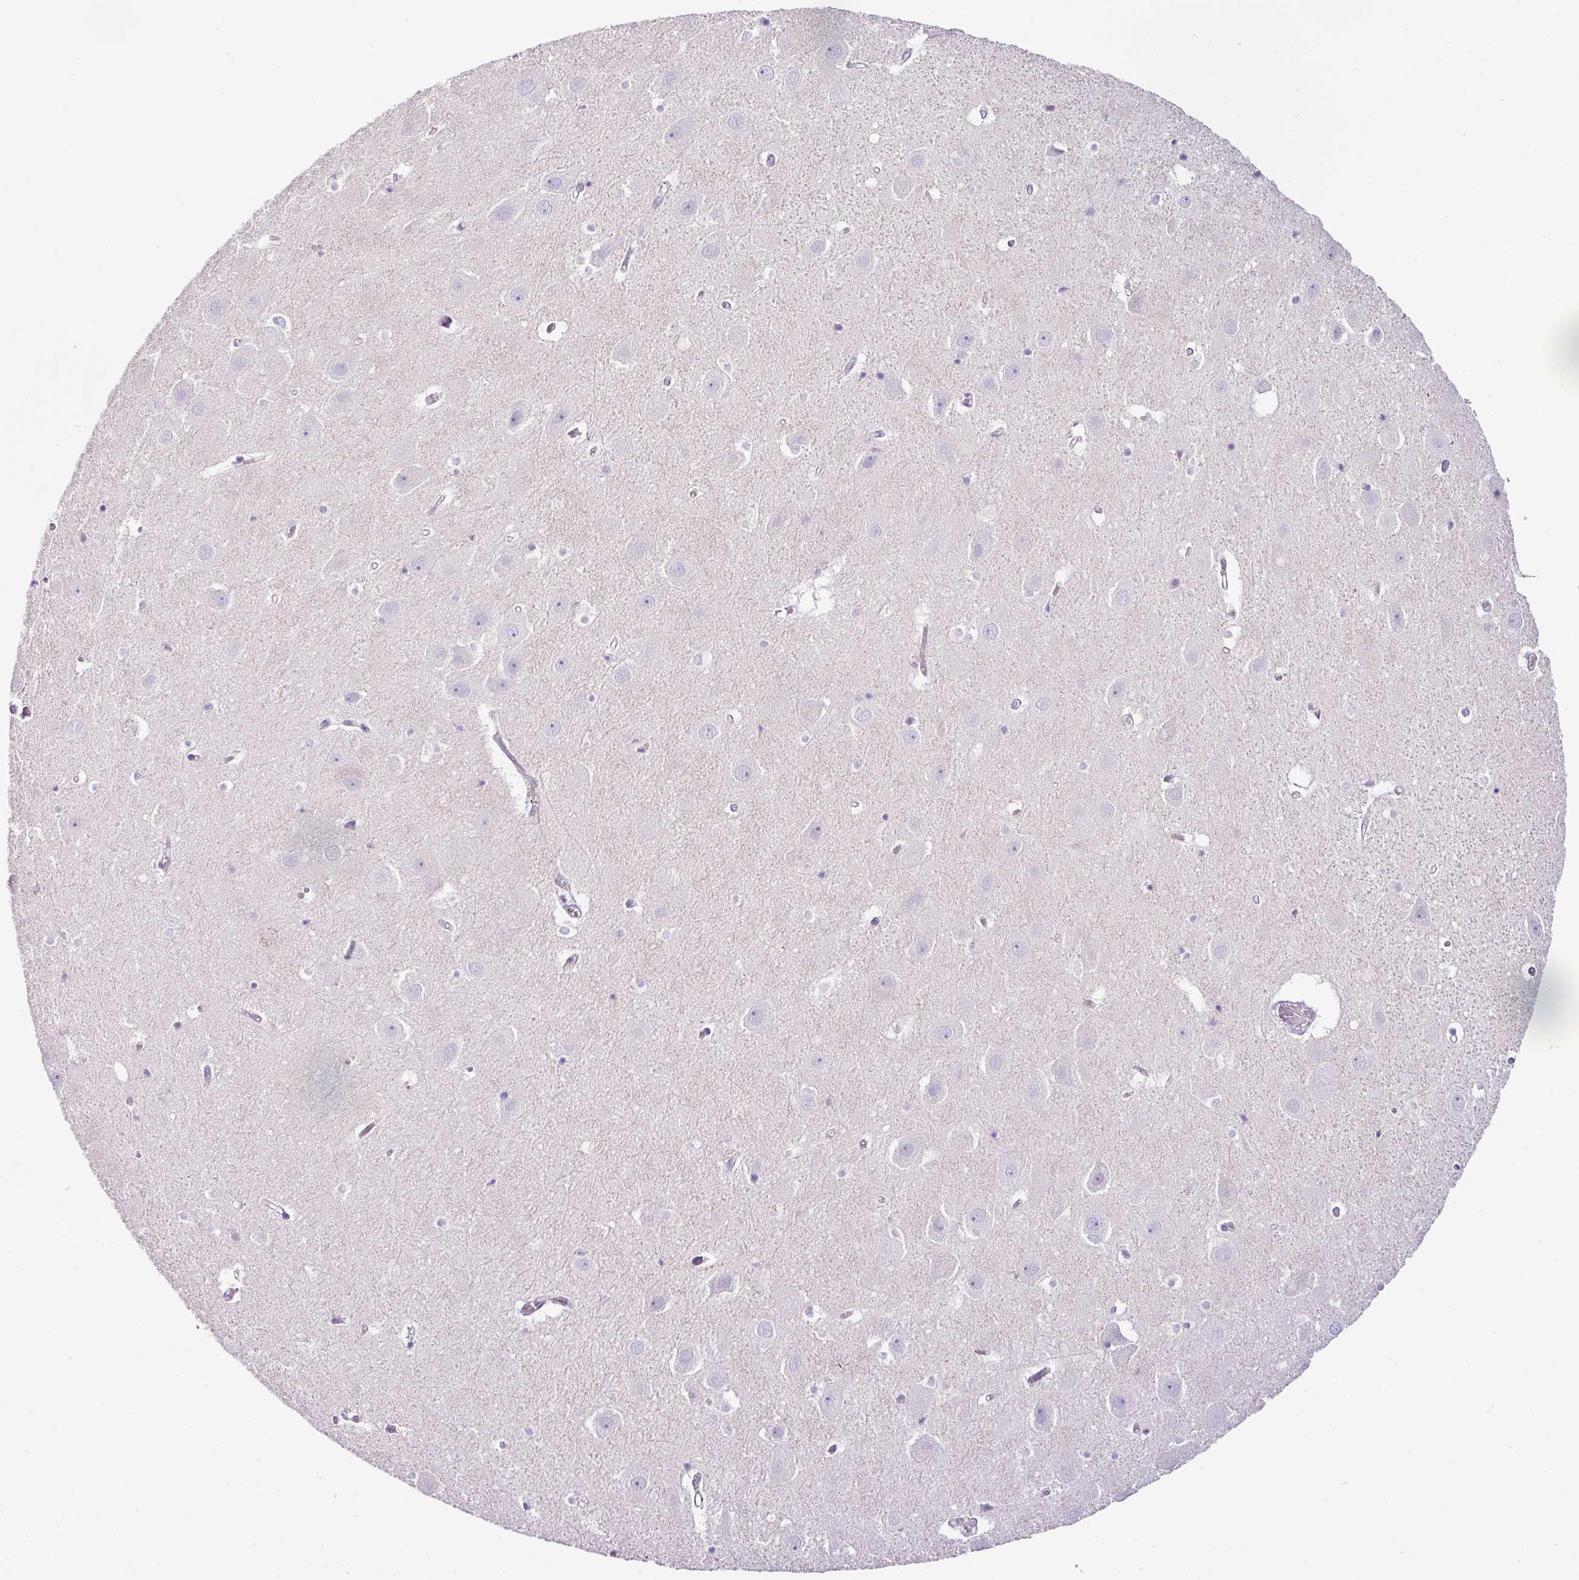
{"staining": {"intensity": "negative", "quantity": "none", "location": "none"}, "tissue": "hippocampus", "cell_type": "Glial cells", "image_type": "normal", "snomed": [{"axis": "morphology", "description": "Normal tissue, NOS"}, {"axis": "topography", "description": "Hippocampus"}], "caption": "IHC micrograph of benign hippocampus: human hippocampus stained with DAB demonstrates no significant protein staining in glial cells.", "gene": "PGAP4", "patient": {"sex": "female", "age": 52}}